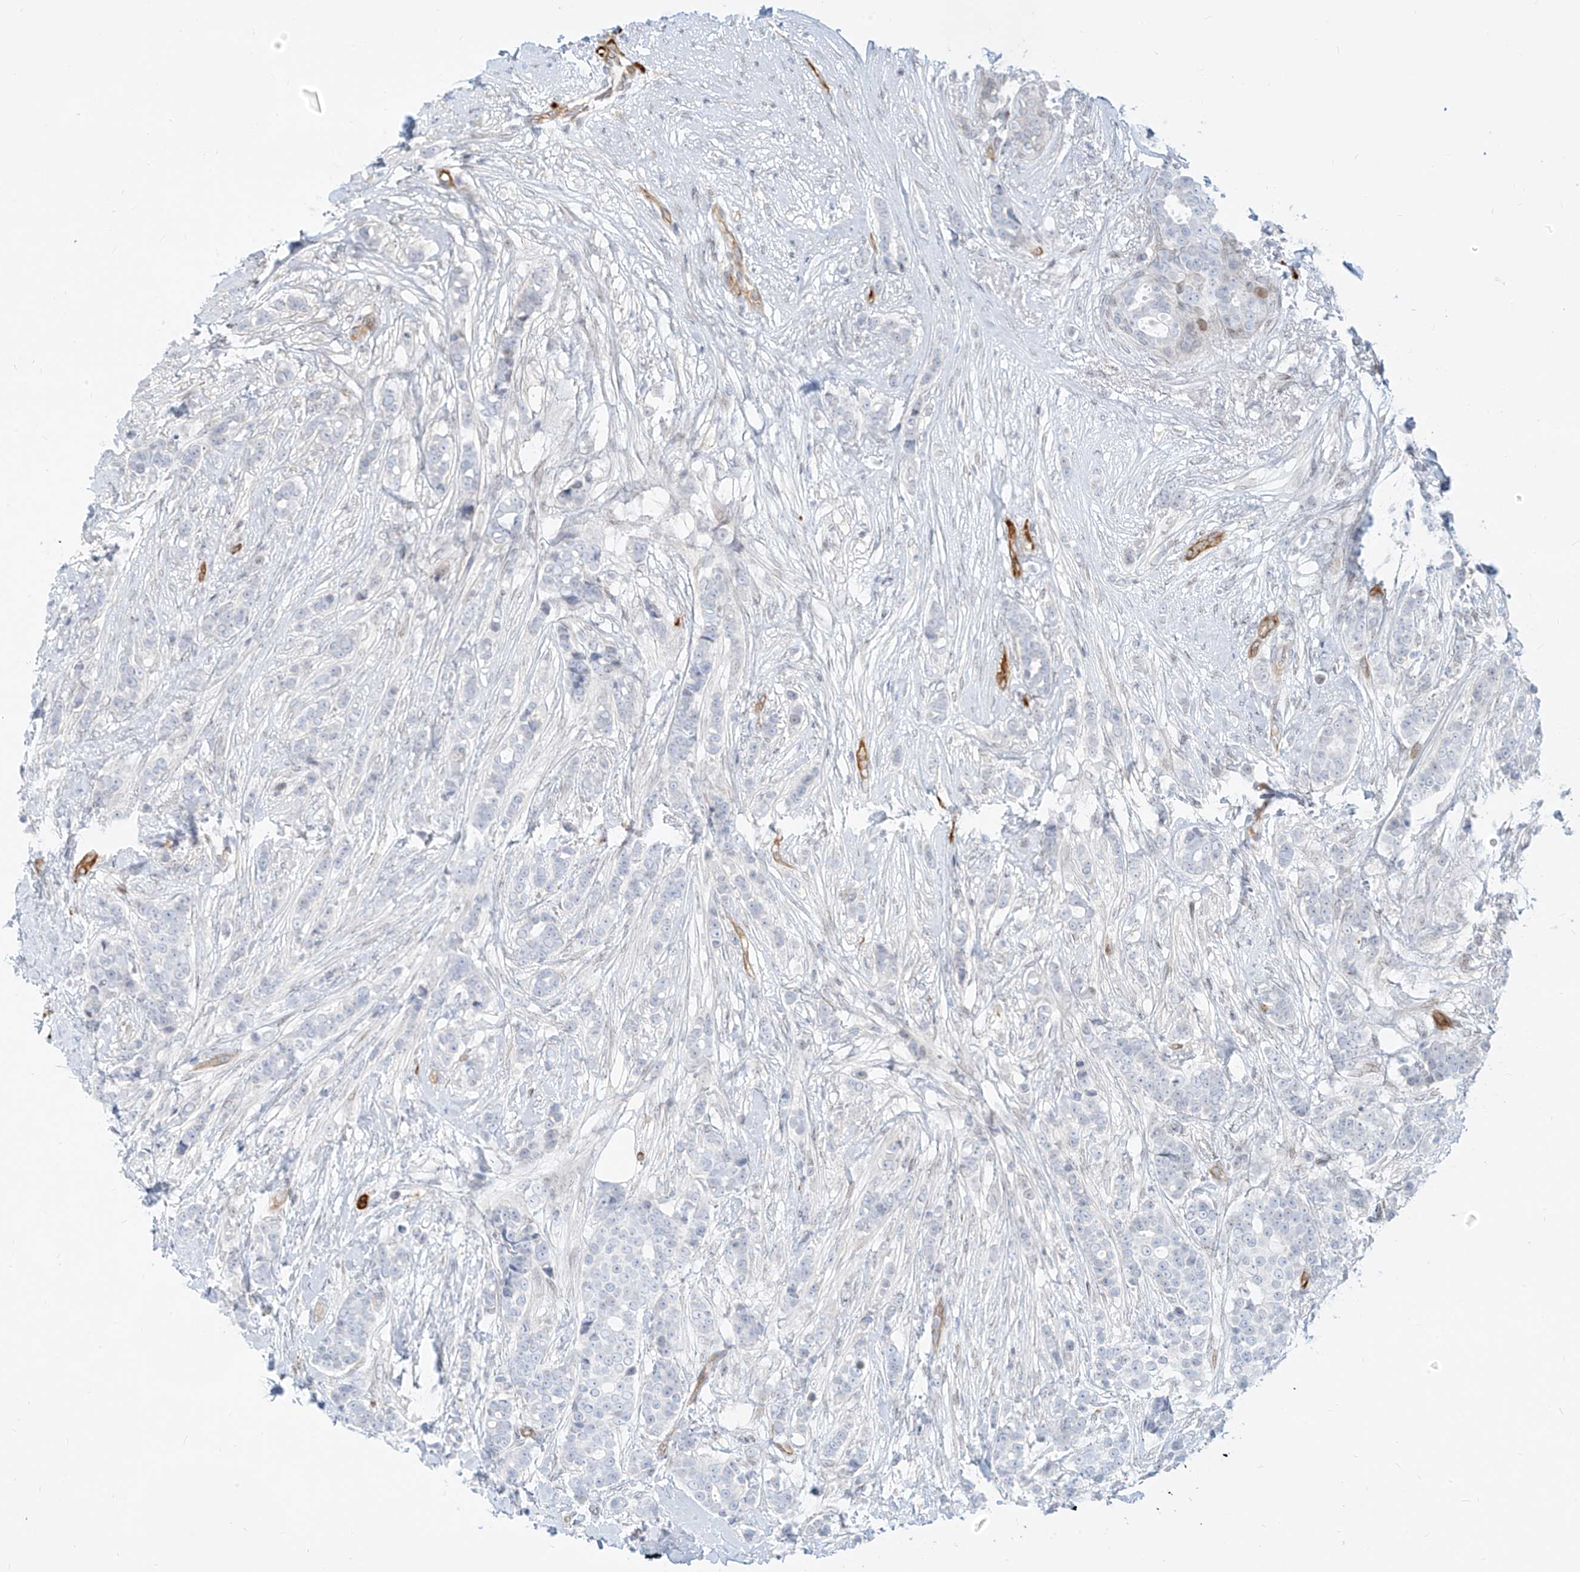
{"staining": {"intensity": "negative", "quantity": "none", "location": "none"}, "tissue": "breast cancer", "cell_type": "Tumor cells", "image_type": "cancer", "snomed": [{"axis": "morphology", "description": "Lobular carcinoma"}, {"axis": "topography", "description": "Breast"}], "caption": "This is an IHC photomicrograph of breast cancer (lobular carcinoma). There is no positivity in tumor cells.", "gene": "NHSL1", "patient": {"sex": "female", "age": 51}}